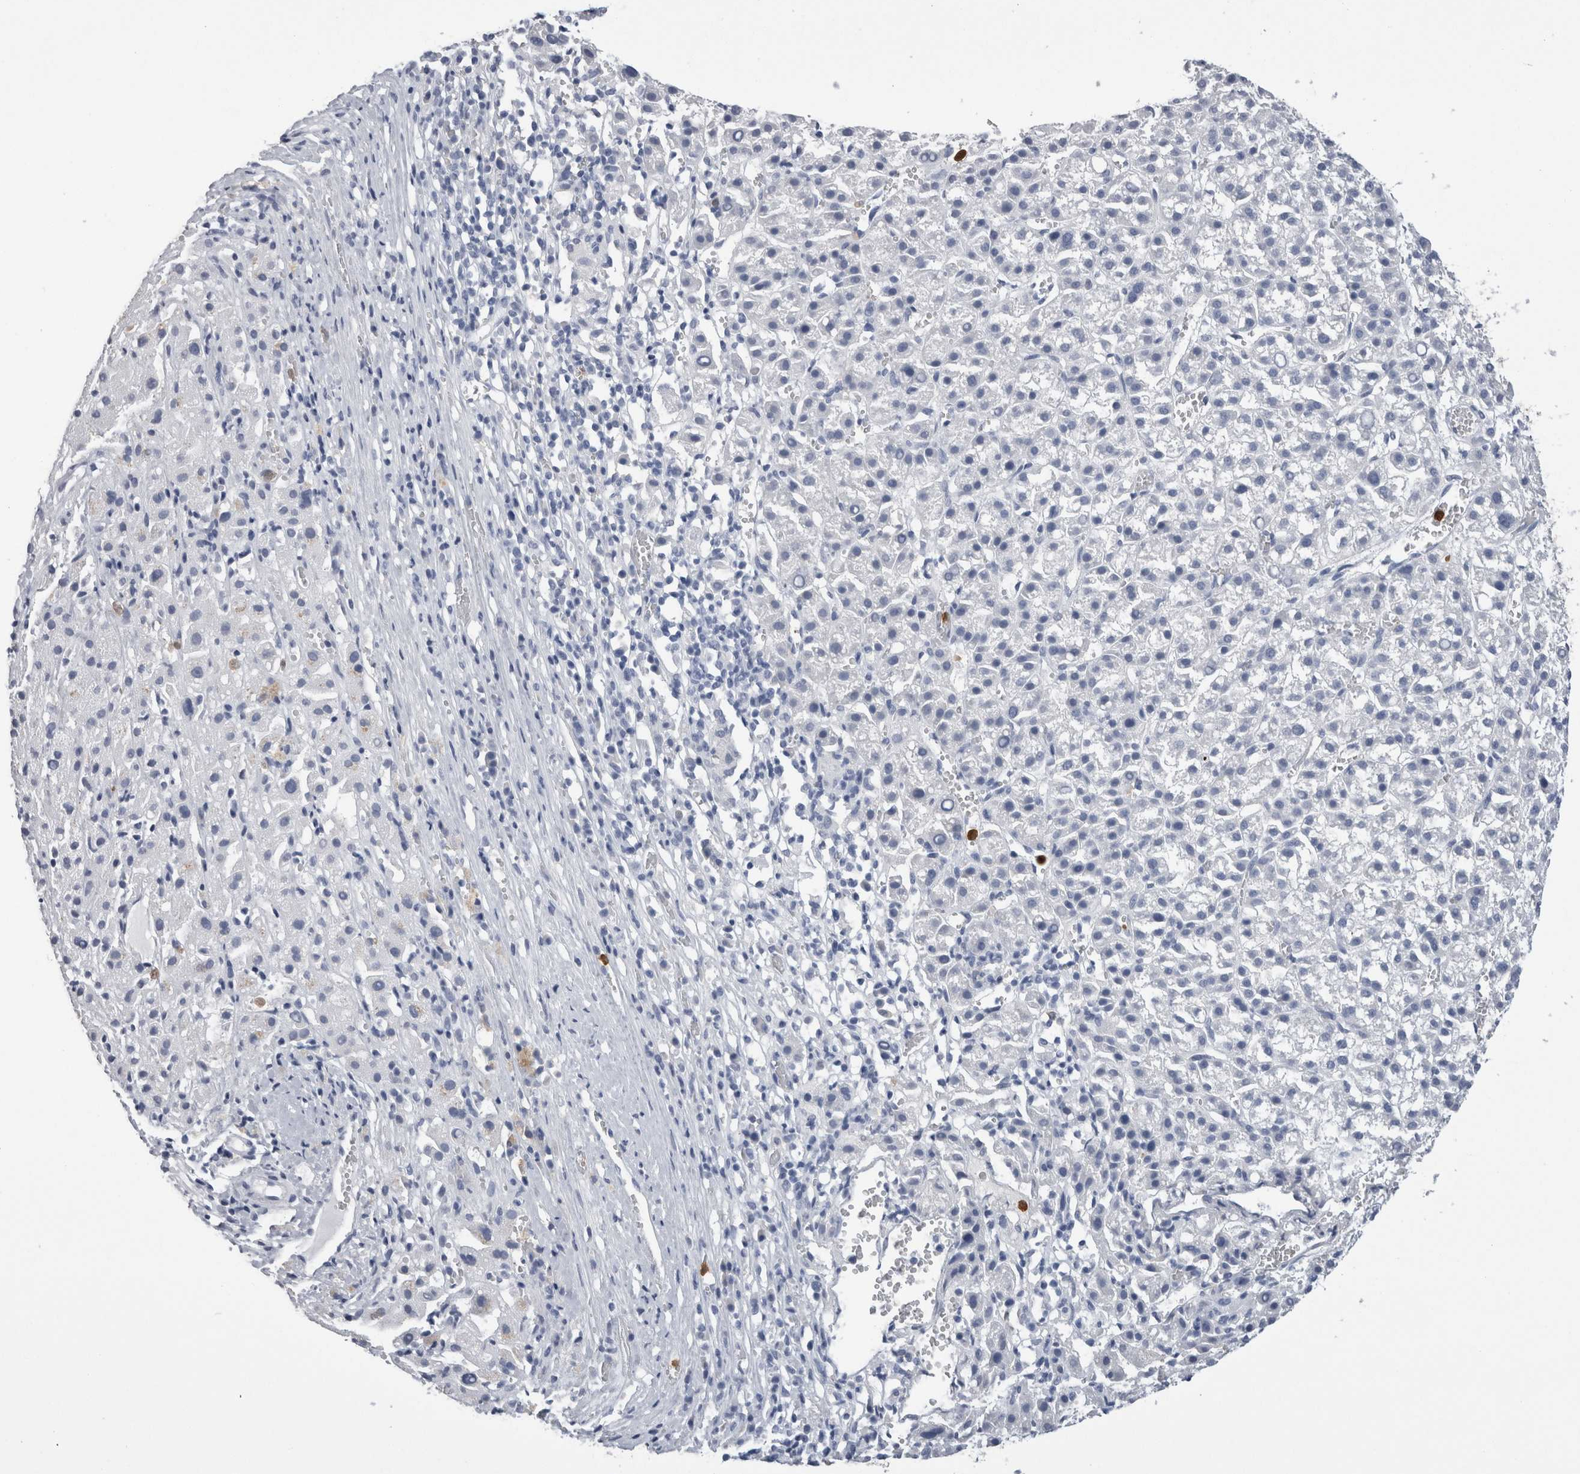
{"staining": {"intensity": "negative", "quantity": "none", "location": "none"}, "tissue": "liver cancer", "cell_type": "Tumor cells", "image_type": "cancer", "snomed": [{"axis": "morphology", "description": "Carcinoma, Hepatocellular, NOS"}, {"axis": "topography", "description": "Liver"}], "caption": "Liver cancer (hepatocellular carcinoma) stained for a protein using IHC displays no positivity tumor cells.", "gene": "S100A12", "patient": {"sex": "female", "age": 58}}